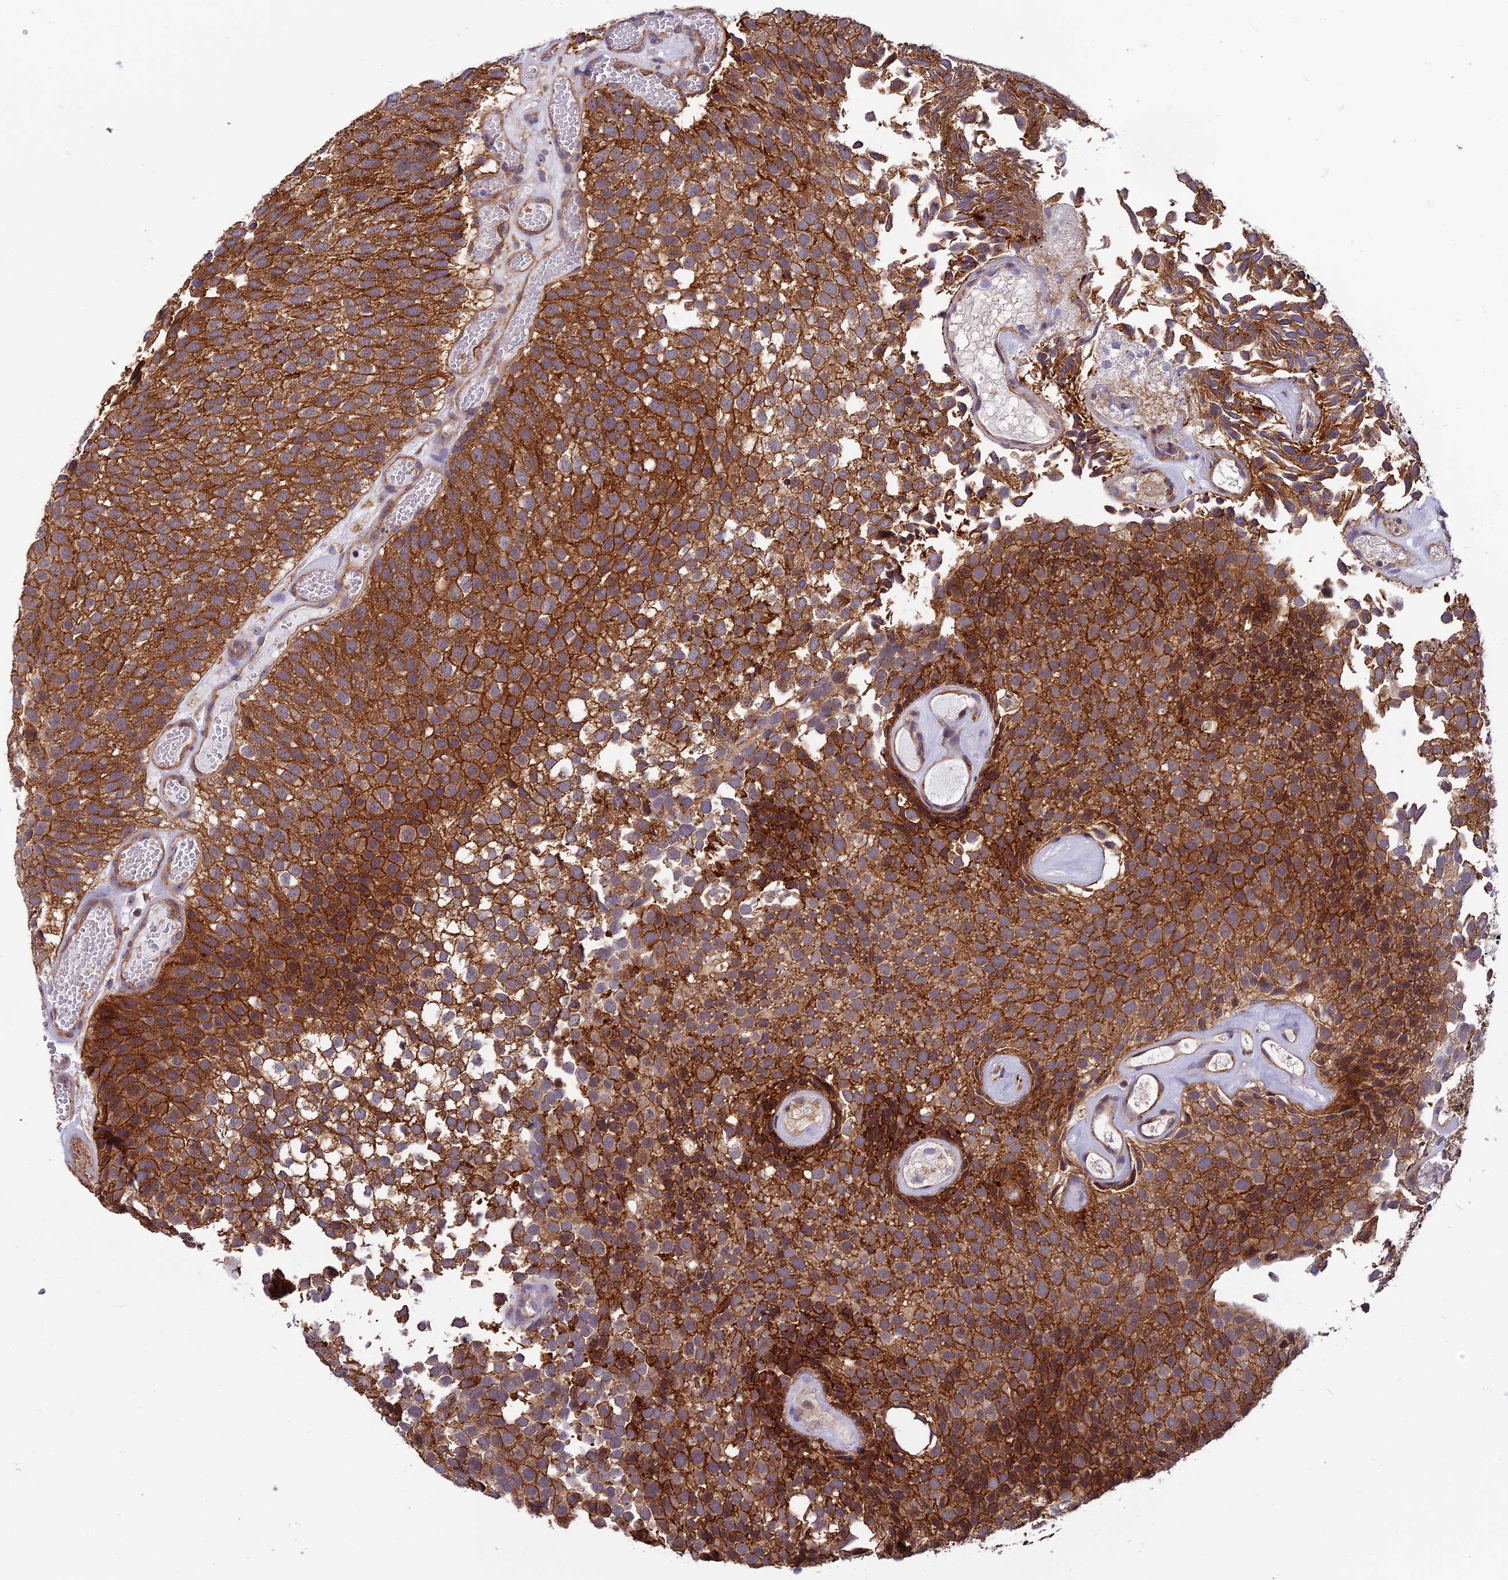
{"staining": {"intensity": "strong", "quantity": ">75%", "location": "cytoplasmic/membranous"}, "tissue": "urothelial cancer", "cell_type": "Tumor cells", "image_type": "cancer", "snomed": [{"axis": "morphology", "description": "Urothelial carcinoma, Low grade"}, {"axis": "topography", "description": "Urinary bladder"}], "caption": "An immunohistochemistry (IHC) image of neoplastic tissue is shown. Protein staining in brown highlights strong cytoplasmic/membranous positivity in urothelial carcinoma (low-grade) within tumor cells.", "gene": "EHBP1L1", "patient": {"sex": "male", "age": 89}}